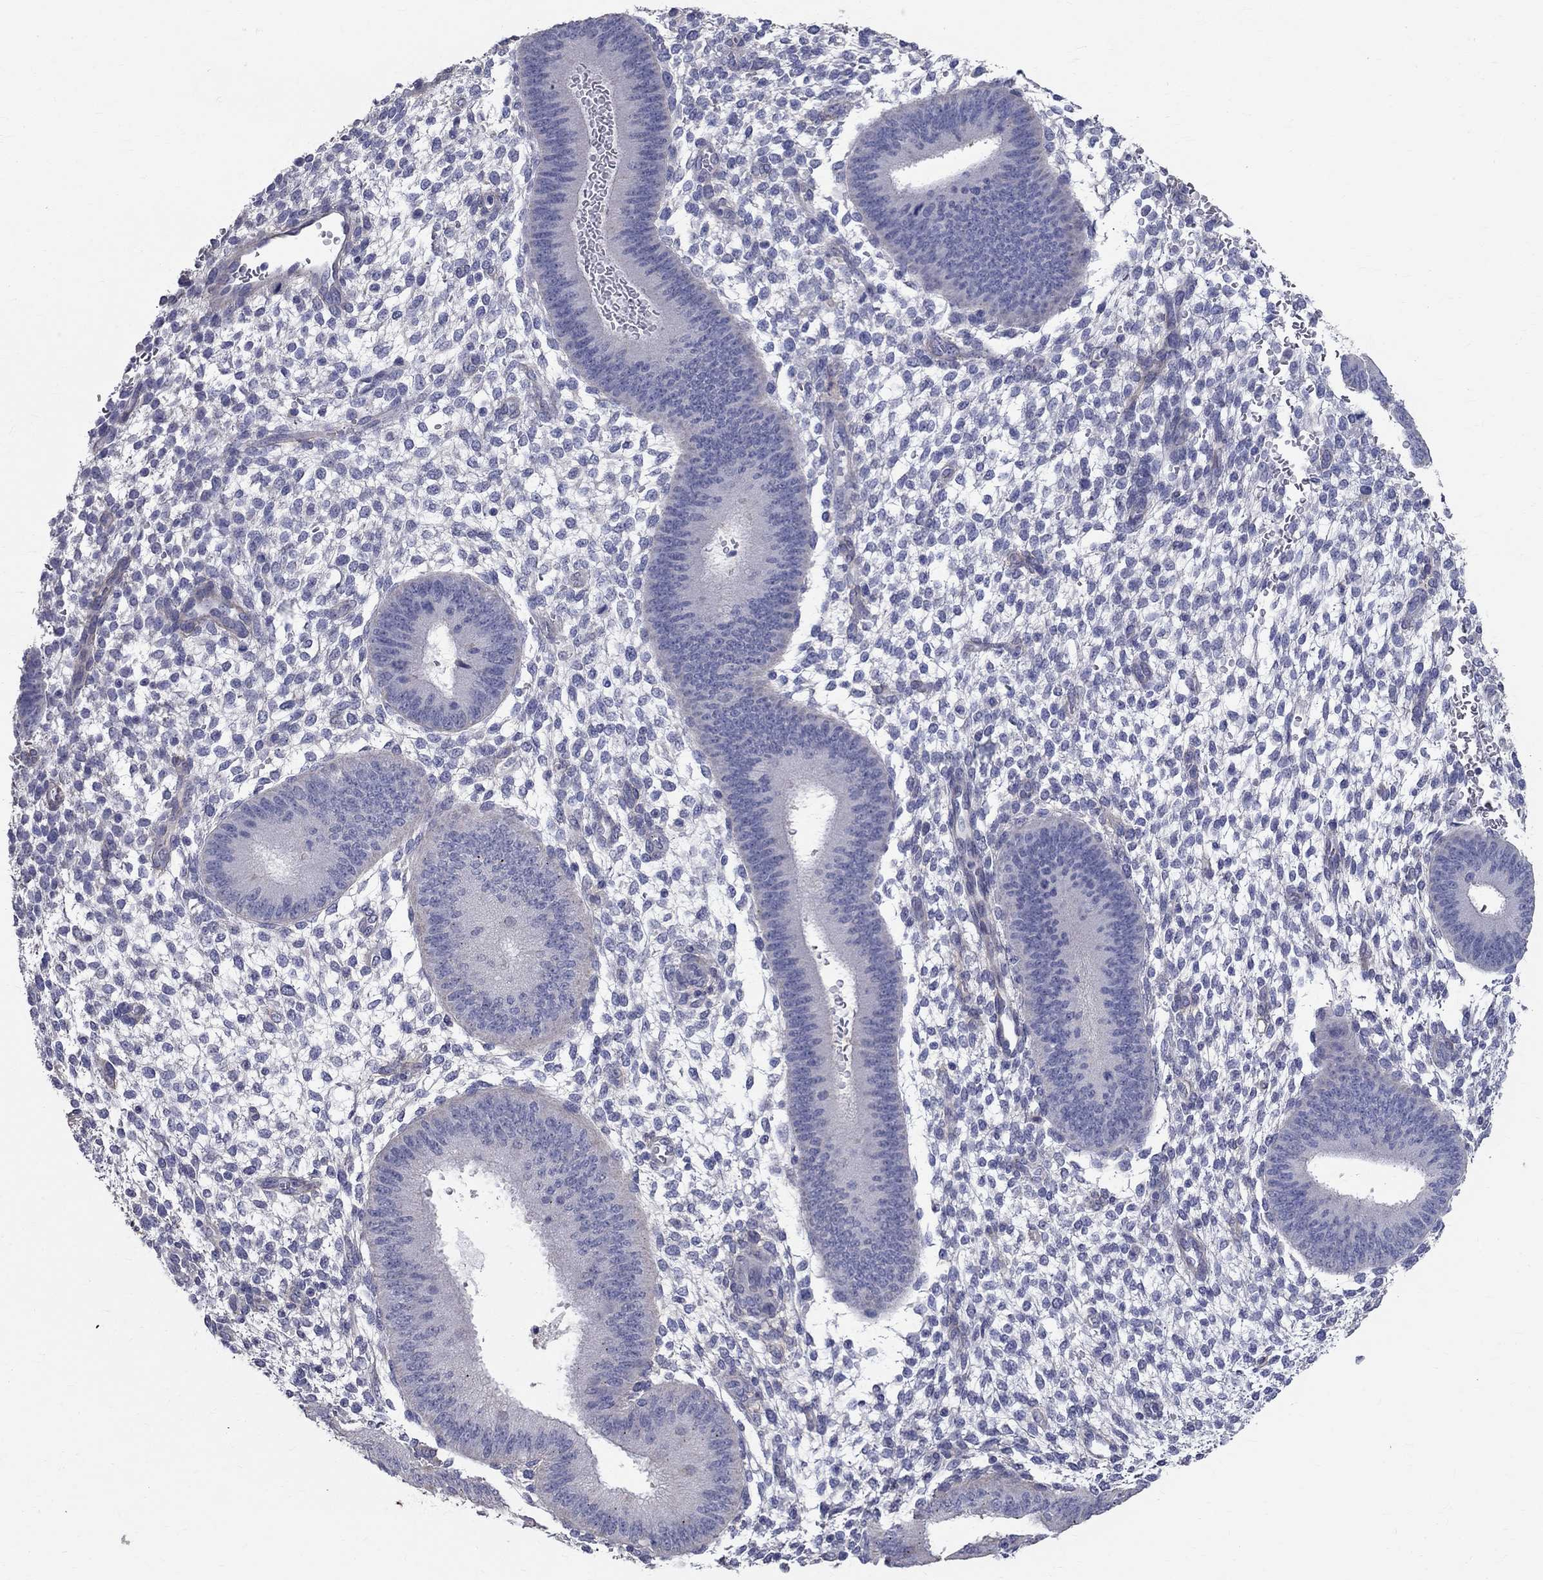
{"staining": {"intensity": "negative", "quantity": "none", "location": "none"}, "tissue": "endometrium", "cell_type": "Cells in endometrial stroma", "image_type": "normal", "snomed": [{"axis": "morphology", "description": "Normal tissue, NOS"}, {"axis": "topography", "description": "Endometrium"}], "caption": "Image shows no significant protein expression in cells in endometrial stroma of unremarkable endometrium.", "gene": "ANXA10", "patient": {"sex": "female", "age": 39}}